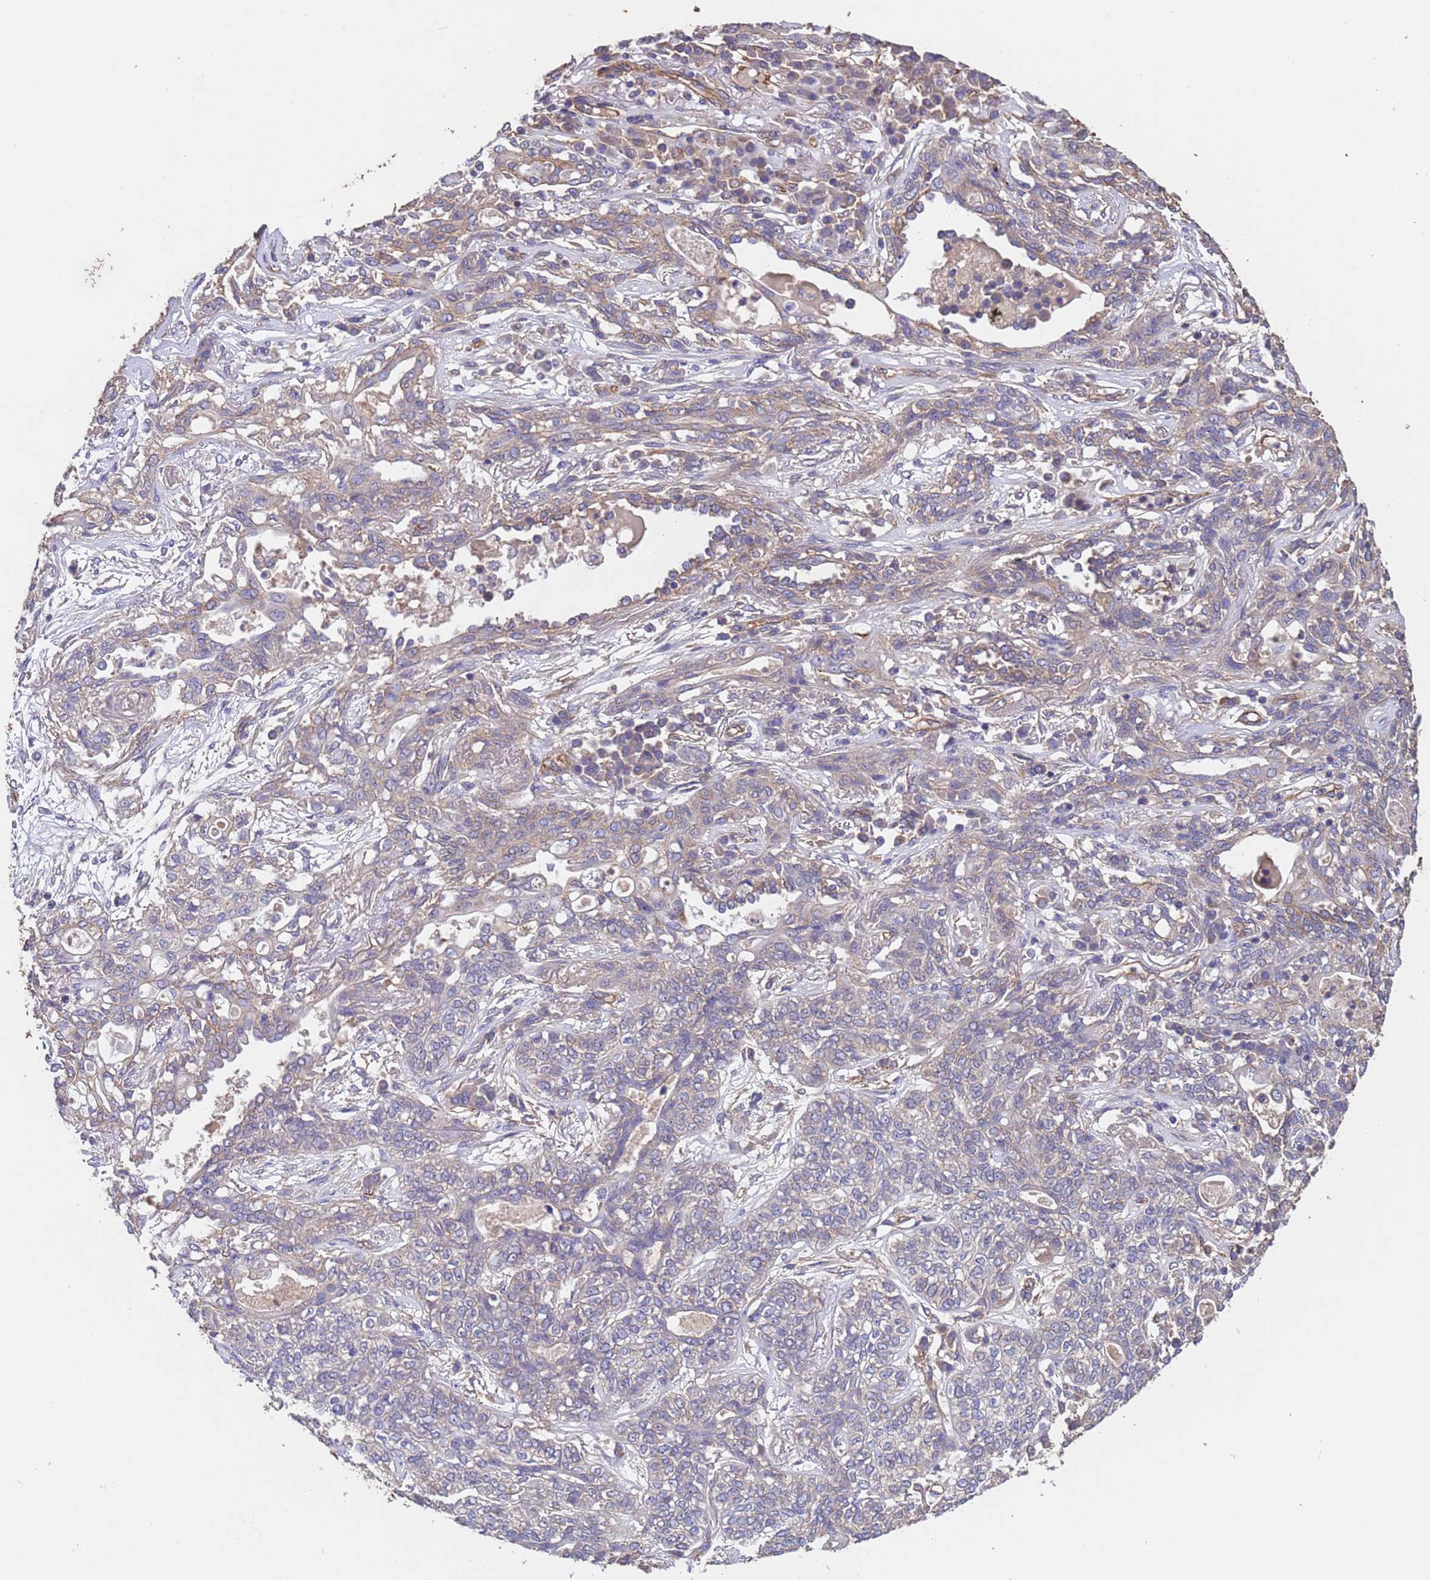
{"staining": {"intensity": "negative", "quantity": "none", "location": "none"}, "tissue": "lung cancer", "cell_type": "Tumor cells", "image_type": "cancer", "snomed": [{"axis": "morphology", "description": "Squamous cell carcinoma, NOS"}, {"axis": "topography", "description": "Lung"}], "caption": "The micrograph reveals no staining of tumor cells in lung squamous cell carcinoma.", "gene": "MTX3", "patient": {"sex": "female", "age": 70}}